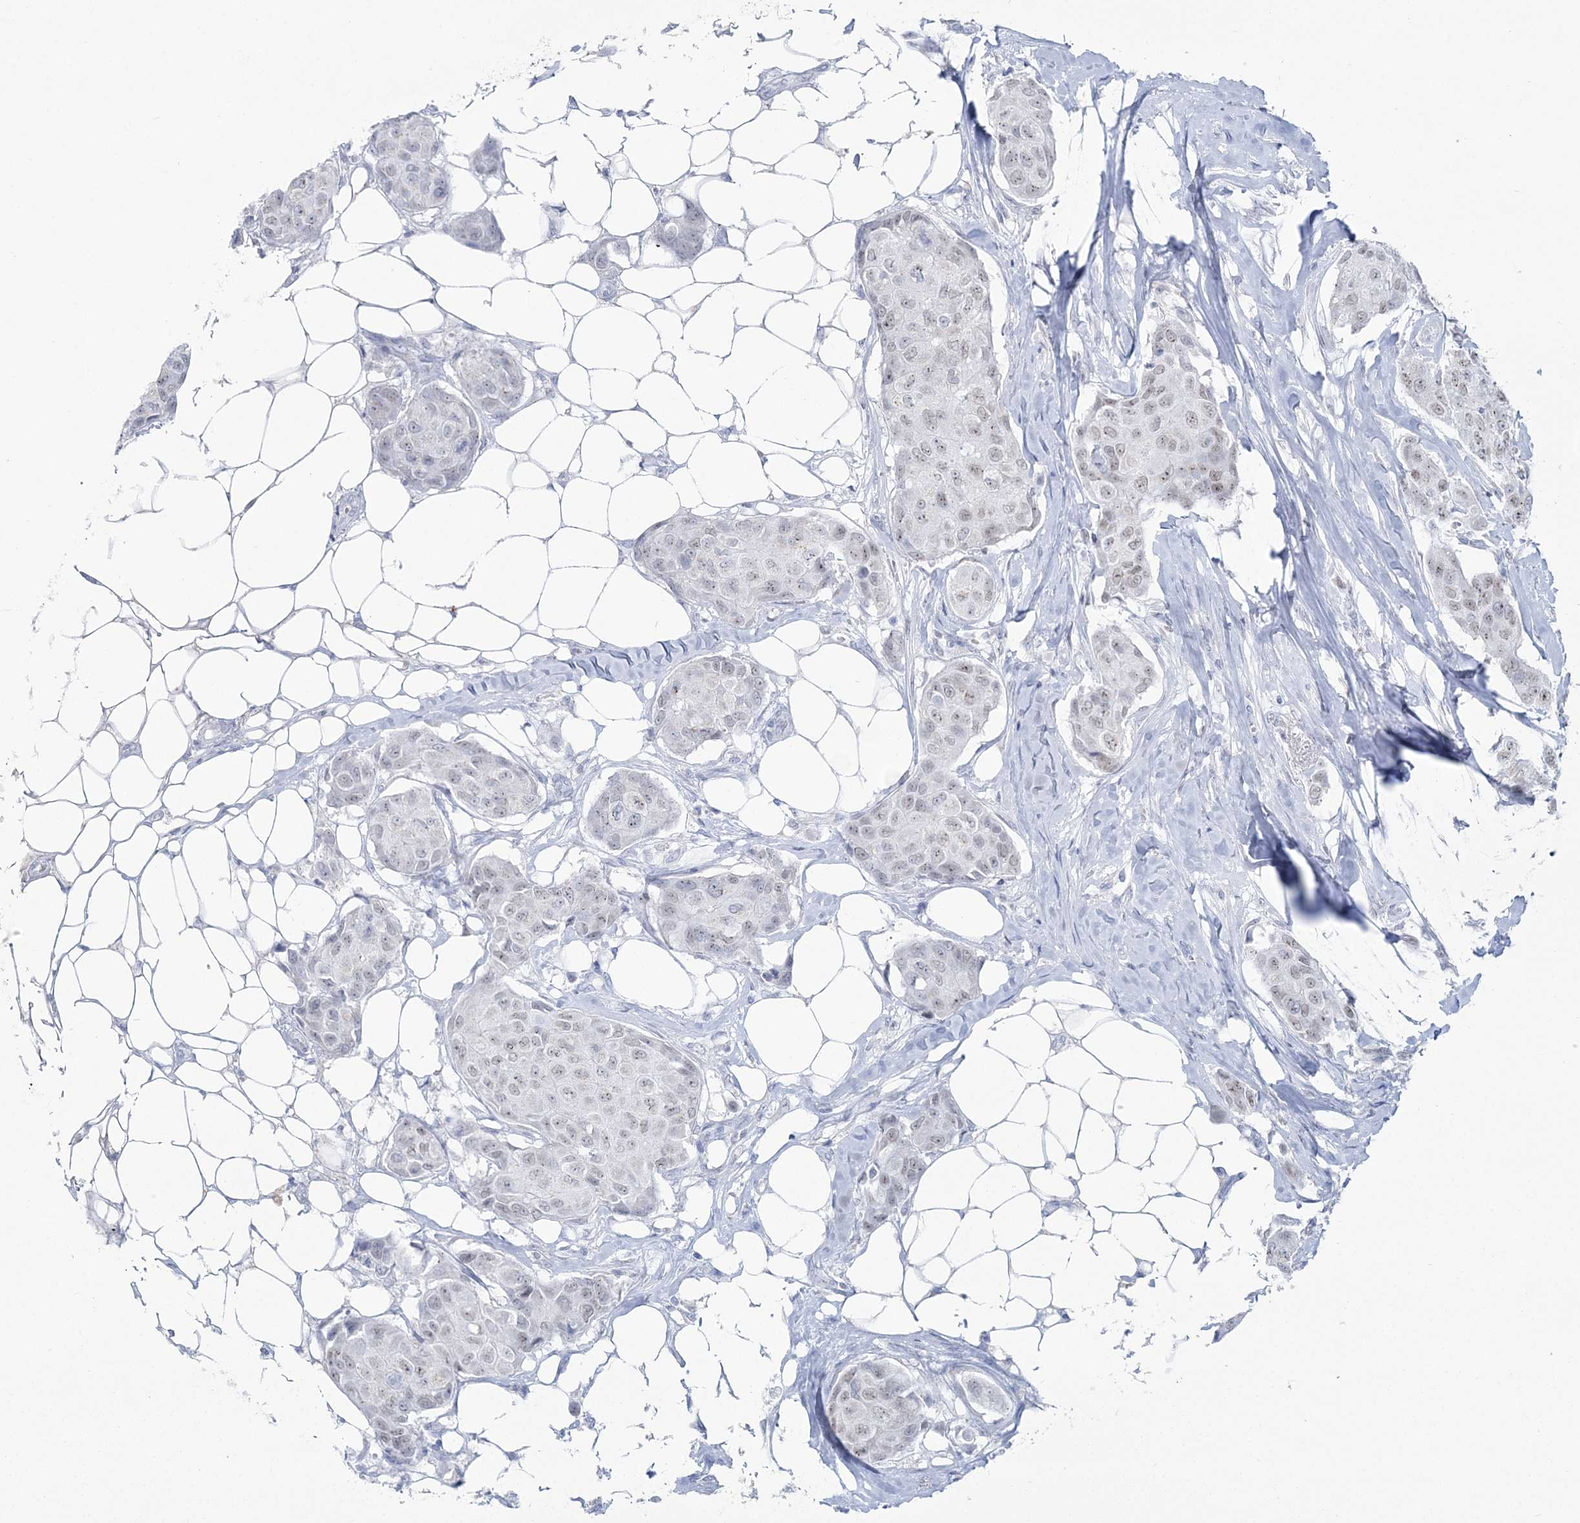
{"staining": {"intensity": "weak", "quantity": "25%-75%", "location": "nuclear"}, "tissue": "breast cancer", "cell_type": "Tumor cells", "image_type": "cancer", "snomed": [{"axis": "morphology", "description": "Duct carcinoma"}, {"axis": "topography", "description": "Breast"}], "caption": "Brown immunohistochemical staining in human invasive ductal carcinoma (breast) exhibits weak nuclear staining in about 25%-75% of tumor cells.", "gene": "ZNF843", "patient": {"sex": "female", "age": 80}}